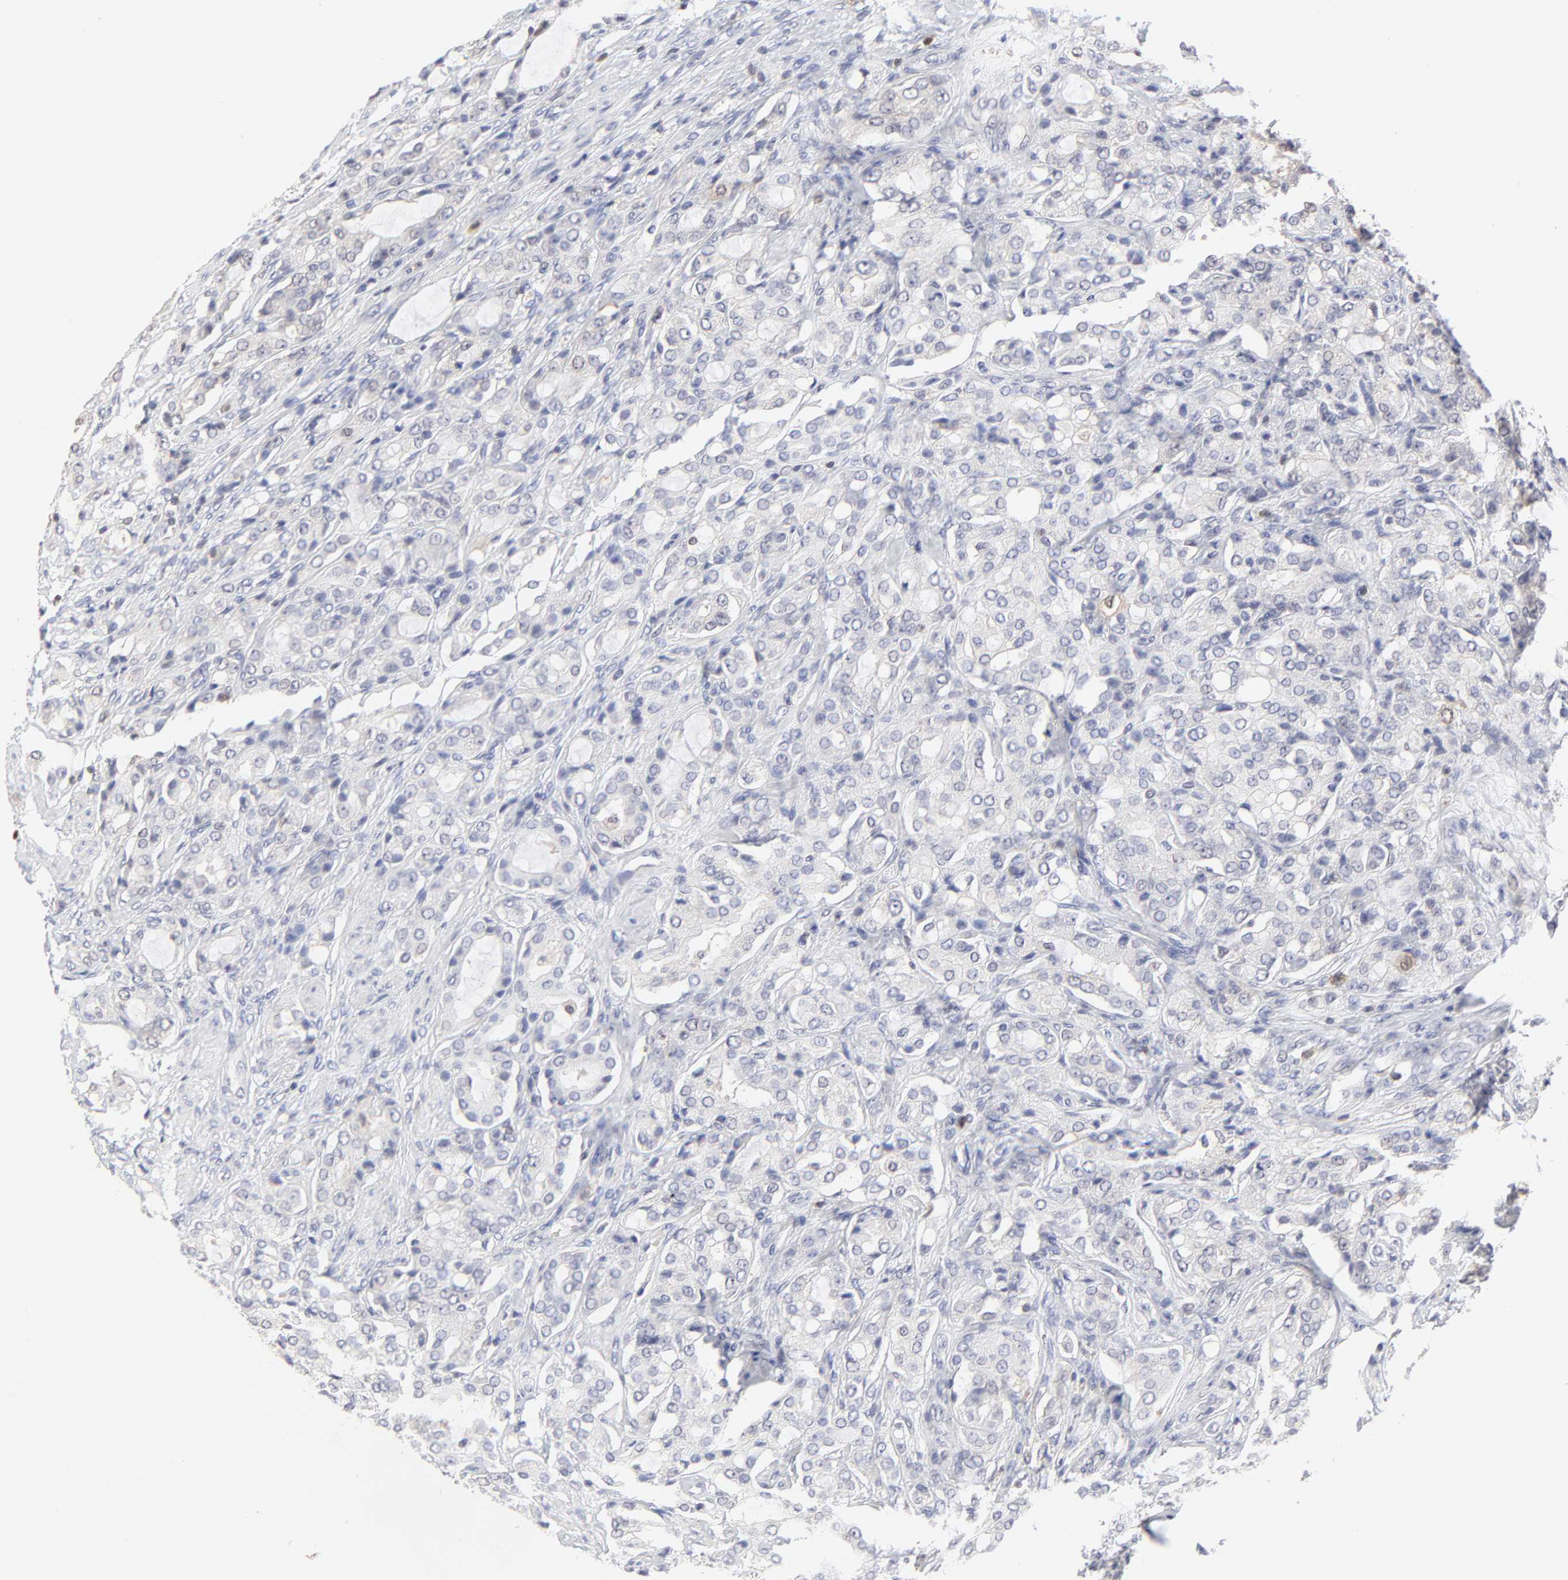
{"staining": {"intensity": "negative", "quantity": "none", "location": "none"}, "tissue": "prostate cancer", "cell_type": "Tumor cells", "image_type": "cancer", "snomed": [{"axis": "morphology", "description": "Adenocarcinoma, High grade"}, {"axis": "topography", "description": "Prostate"}], "caption": "DAB (3,3'-diaminobenzidine) immunohistochemical staining of human prostate cancer (high-grade adenocarcinoma) exhibits no significant expression in tumor cells. (DAB immunohistochemistry with hematoxylin counter stain).", "gene": "CASP3", "patient": {"sex": "male", "age": 72}}